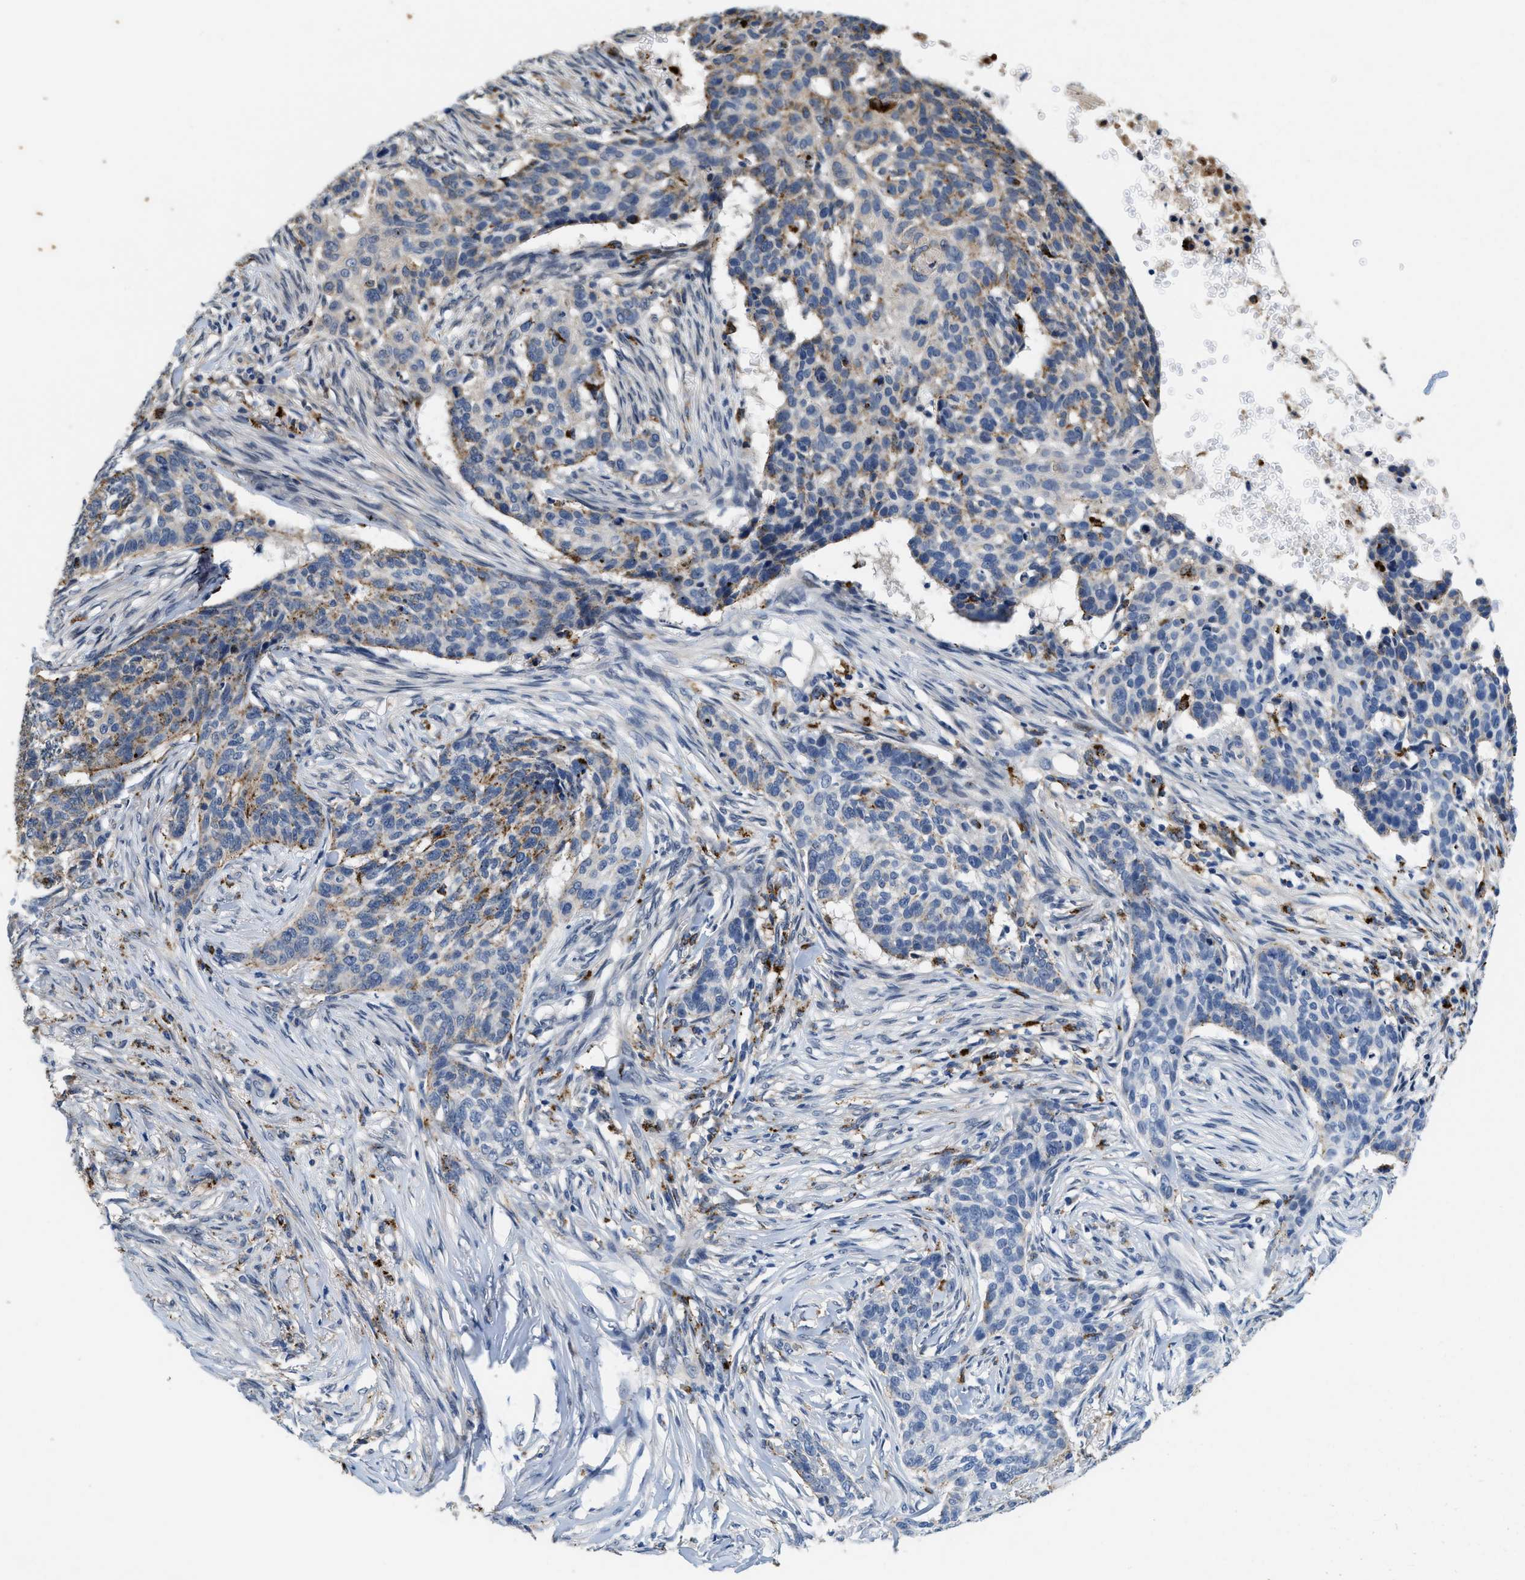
{"staining": {"intensity": "moderate", "quantity": "<25%", "location": "cytoplasmic/membranous"}, "tissue": "skin cancer", "cell_type": "Tumor cells", "image_type": "cancer", "snomed": [{"axis": "morphology", "description": "Basal cell carcinoma"}, {"axis": "topography", "description": "Skin"}], "caption": "There is low levels of moderate cytoplasmic/membranous positivity in tumor cells of basal cell carcinoma (skin), as demonstrated by immunohistochemical staining (brown color).", "gene": "BMPR2", "patient": {"sex": "male", "age": 85}}